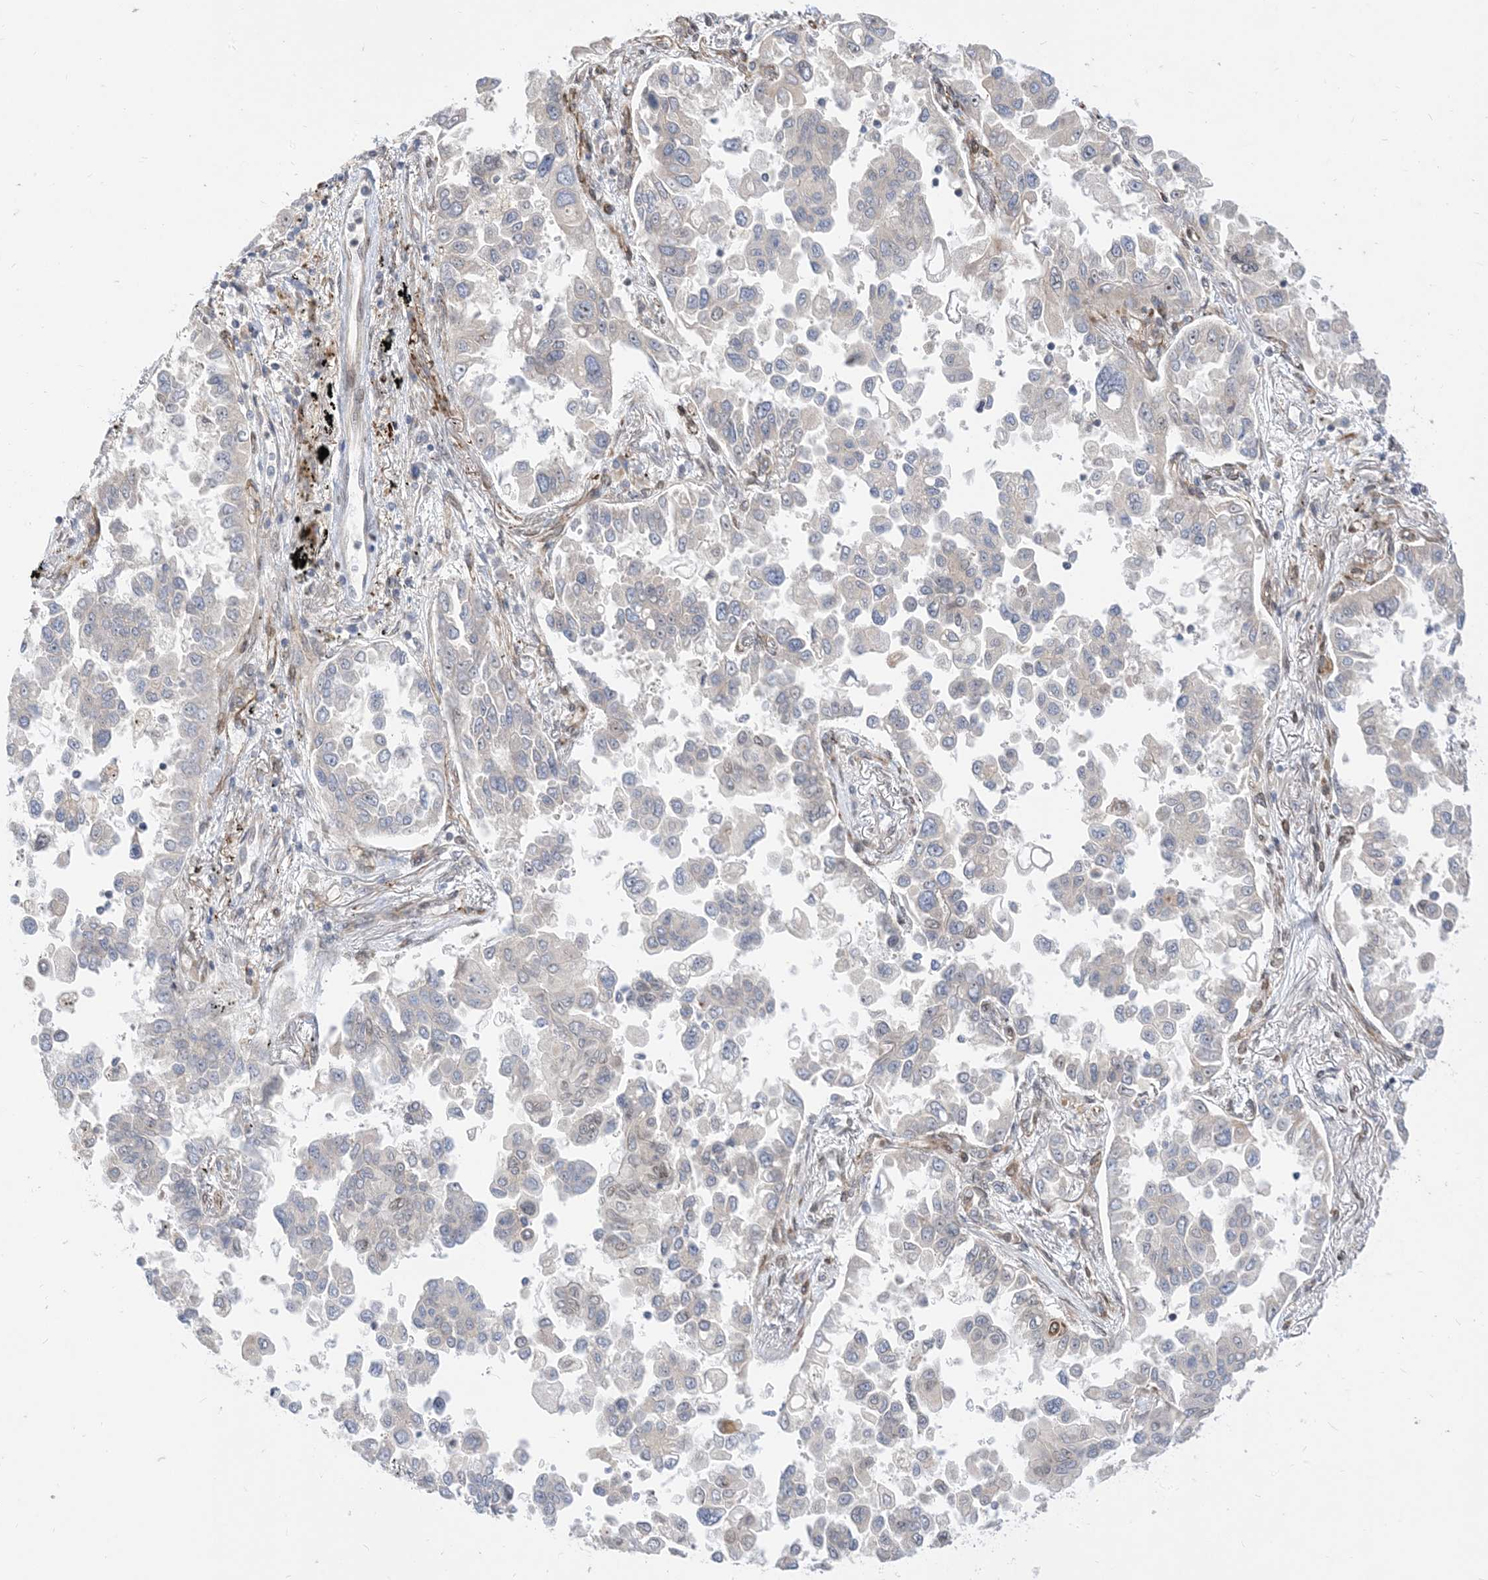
{"staining": {"intensity": "weak", "quantity": "<25%", "location": "cytoplasmic/membranous"}, "tissue": "lung cancer", "cell_type": "Tumor cells", "image_type": "cancer", "snomed": [{"axis": "morphology", "description": "Adenocarcinoma, NOS"}, {"axis": "topography", "description": "Lung"}], "caption": "Immunohistochemistry (IHC) histopathology image of neoplastic tissue: human lung cancer stained with DAB displays no significant protein staining in tumor cells.", "gene": "TYSND1", "patient": {"sex": "female", "age": 67}}